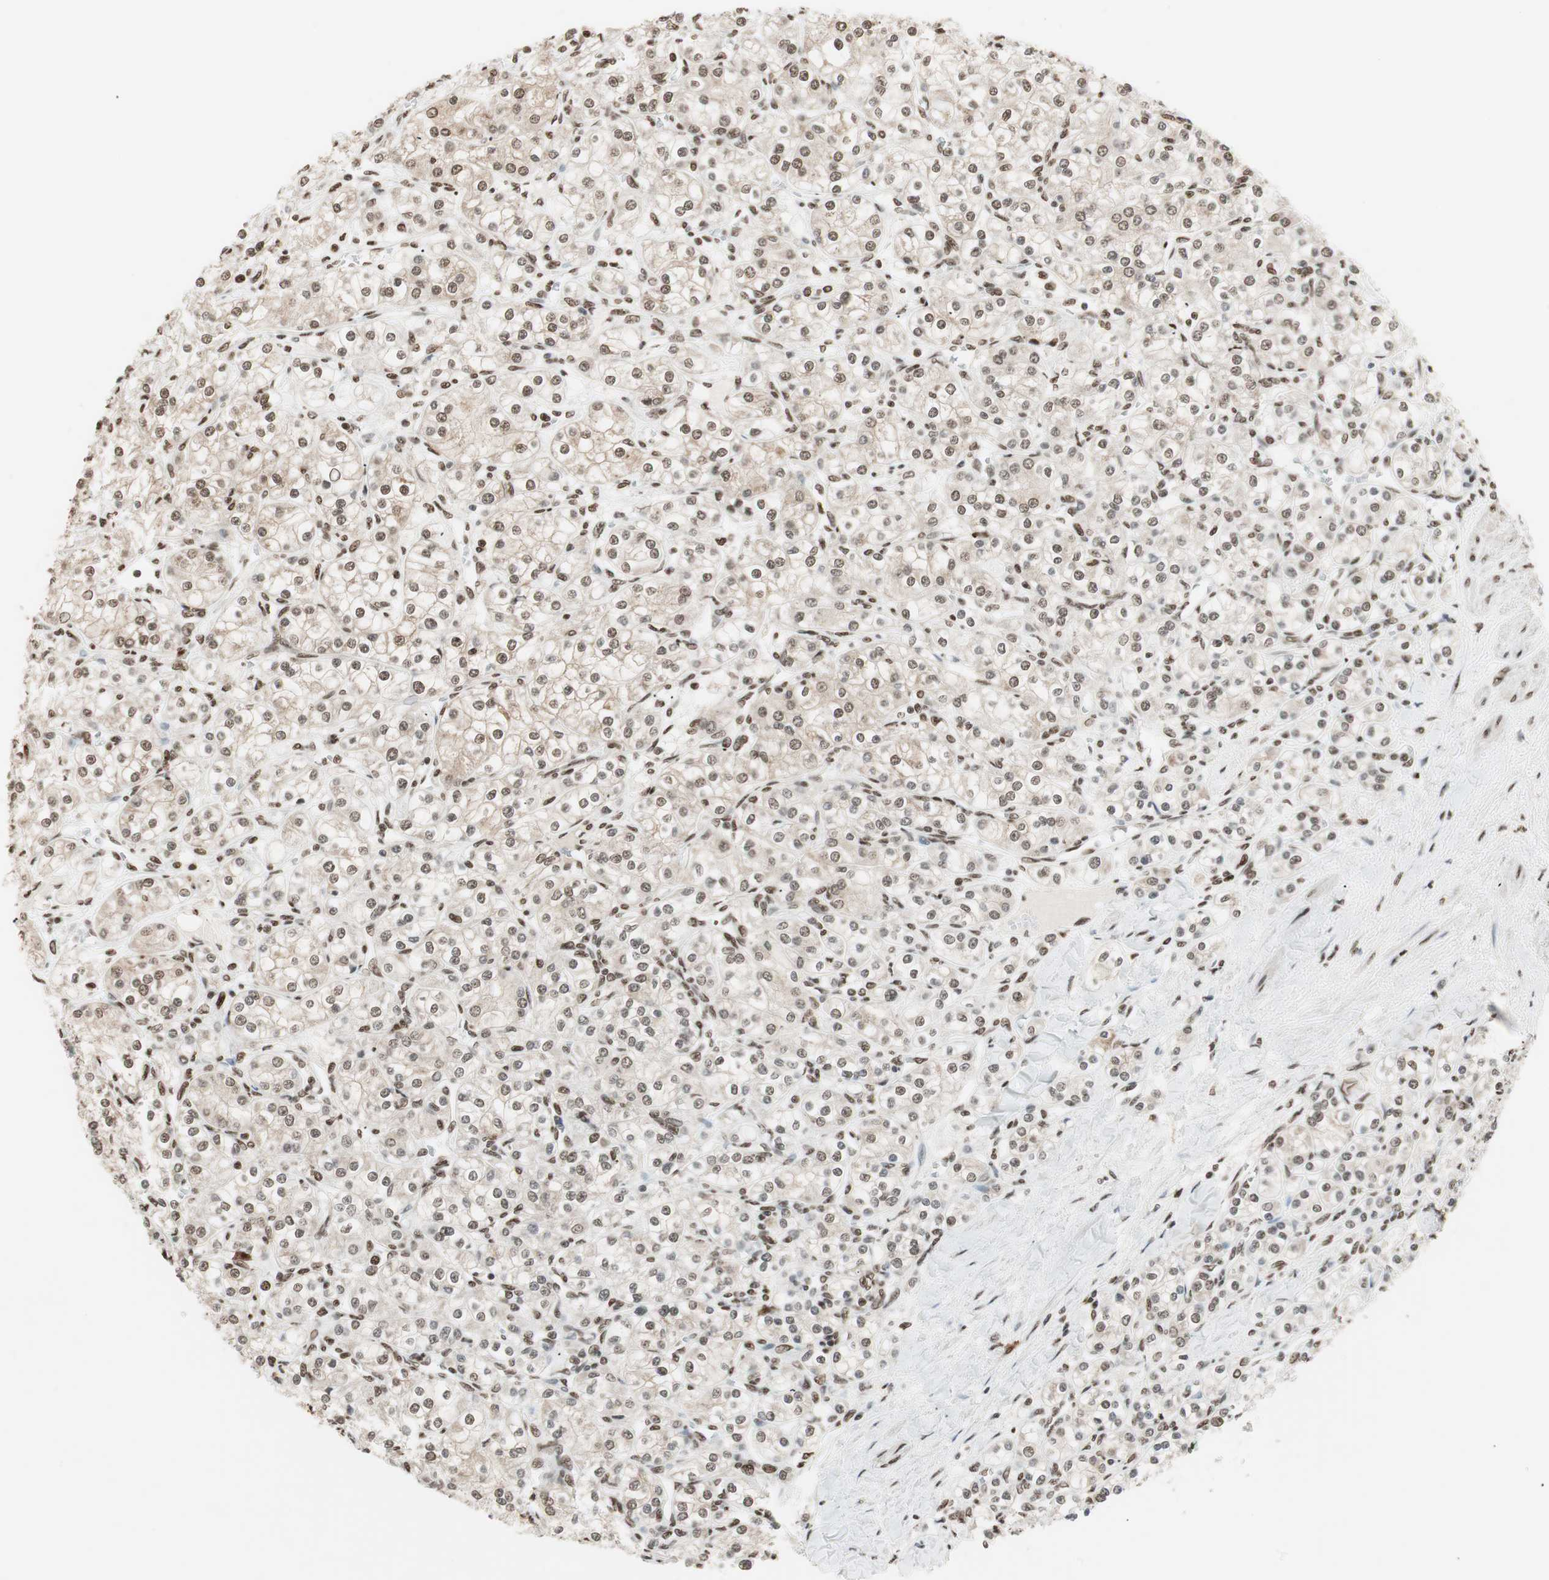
{"staining": {"intensity": "weak", "quantity": "25%-75%", "location": "nuclear"}, "tissue": "renal cancer", "cell_type": "Tumor cells", "image_type": "cancer", "snomed": [{"axis": "morphology", "description": "Adenocarcinoma, NOS"}, {"axis": "topography", "description": "Kidney"}], "caption": "Protein analysis of renal cancer (adenocarcinoma) tissue demonstrates weak nuclear positivity in approximately 25%-75% of tumor cells.", "gene": "SMARCE1", "patient": {"sex": "male", "age": 77}}